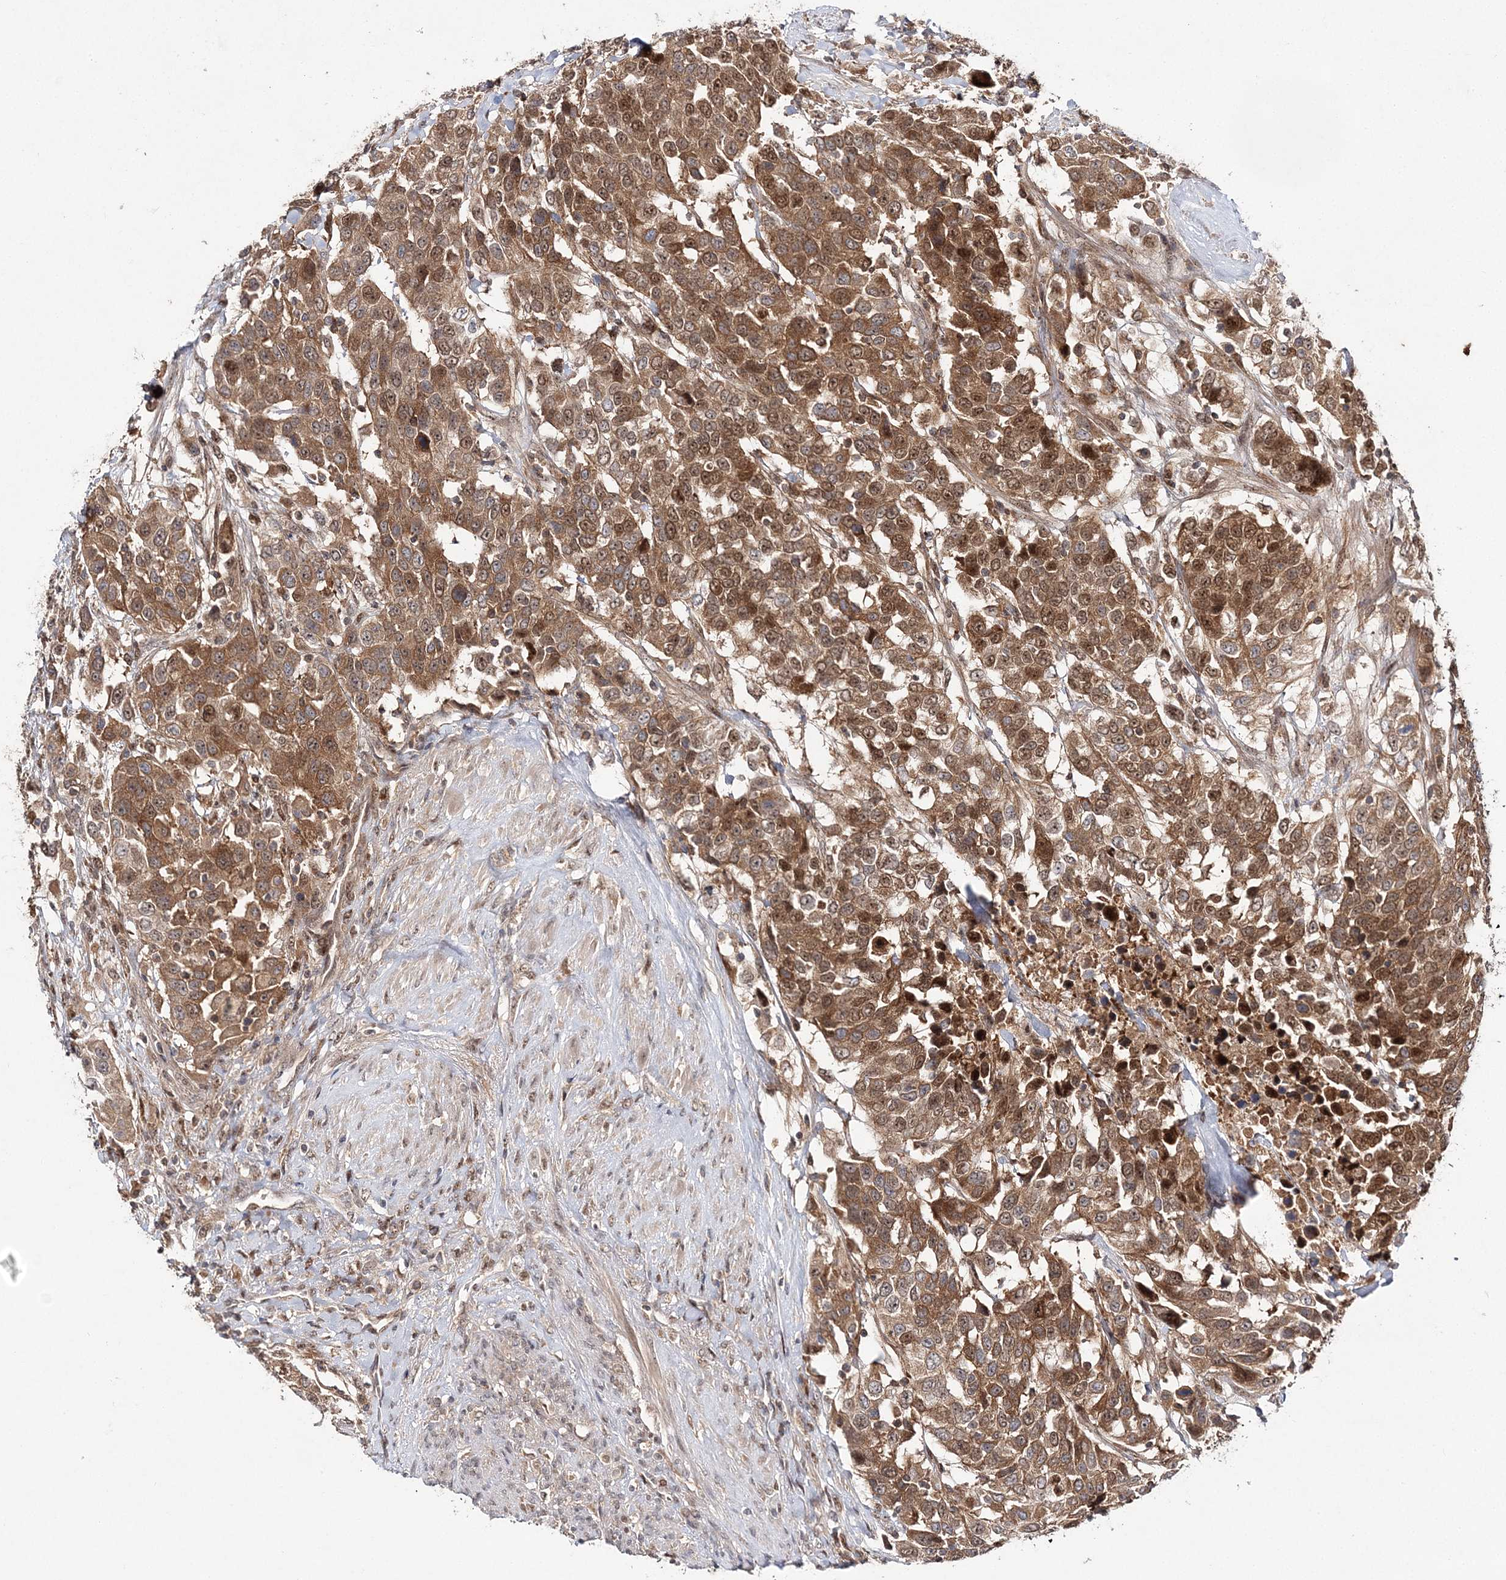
{"staining": {"intensity": "moderate", "quantity": ">75%", "location": "cytoplasmic/membranous,nuclear"}, "tissue": "urothelial cancer", "cell_type": "Tumor cells", "image_type": "cancer", "snomed": [{"axis": "morphology", "description": "Urothelial carcinoma, High grade"}, {"axis": "topography", "description": "Urinary bladder"}], "caption": "Urothelial cancer stained with a brown dye demonstrates moderate cytoplasmic/membranous and nuclear positive expression in about >75% of tumor cells.", "gene": "NIF3L1", "patient": {"sex": "female", "age": 80}}